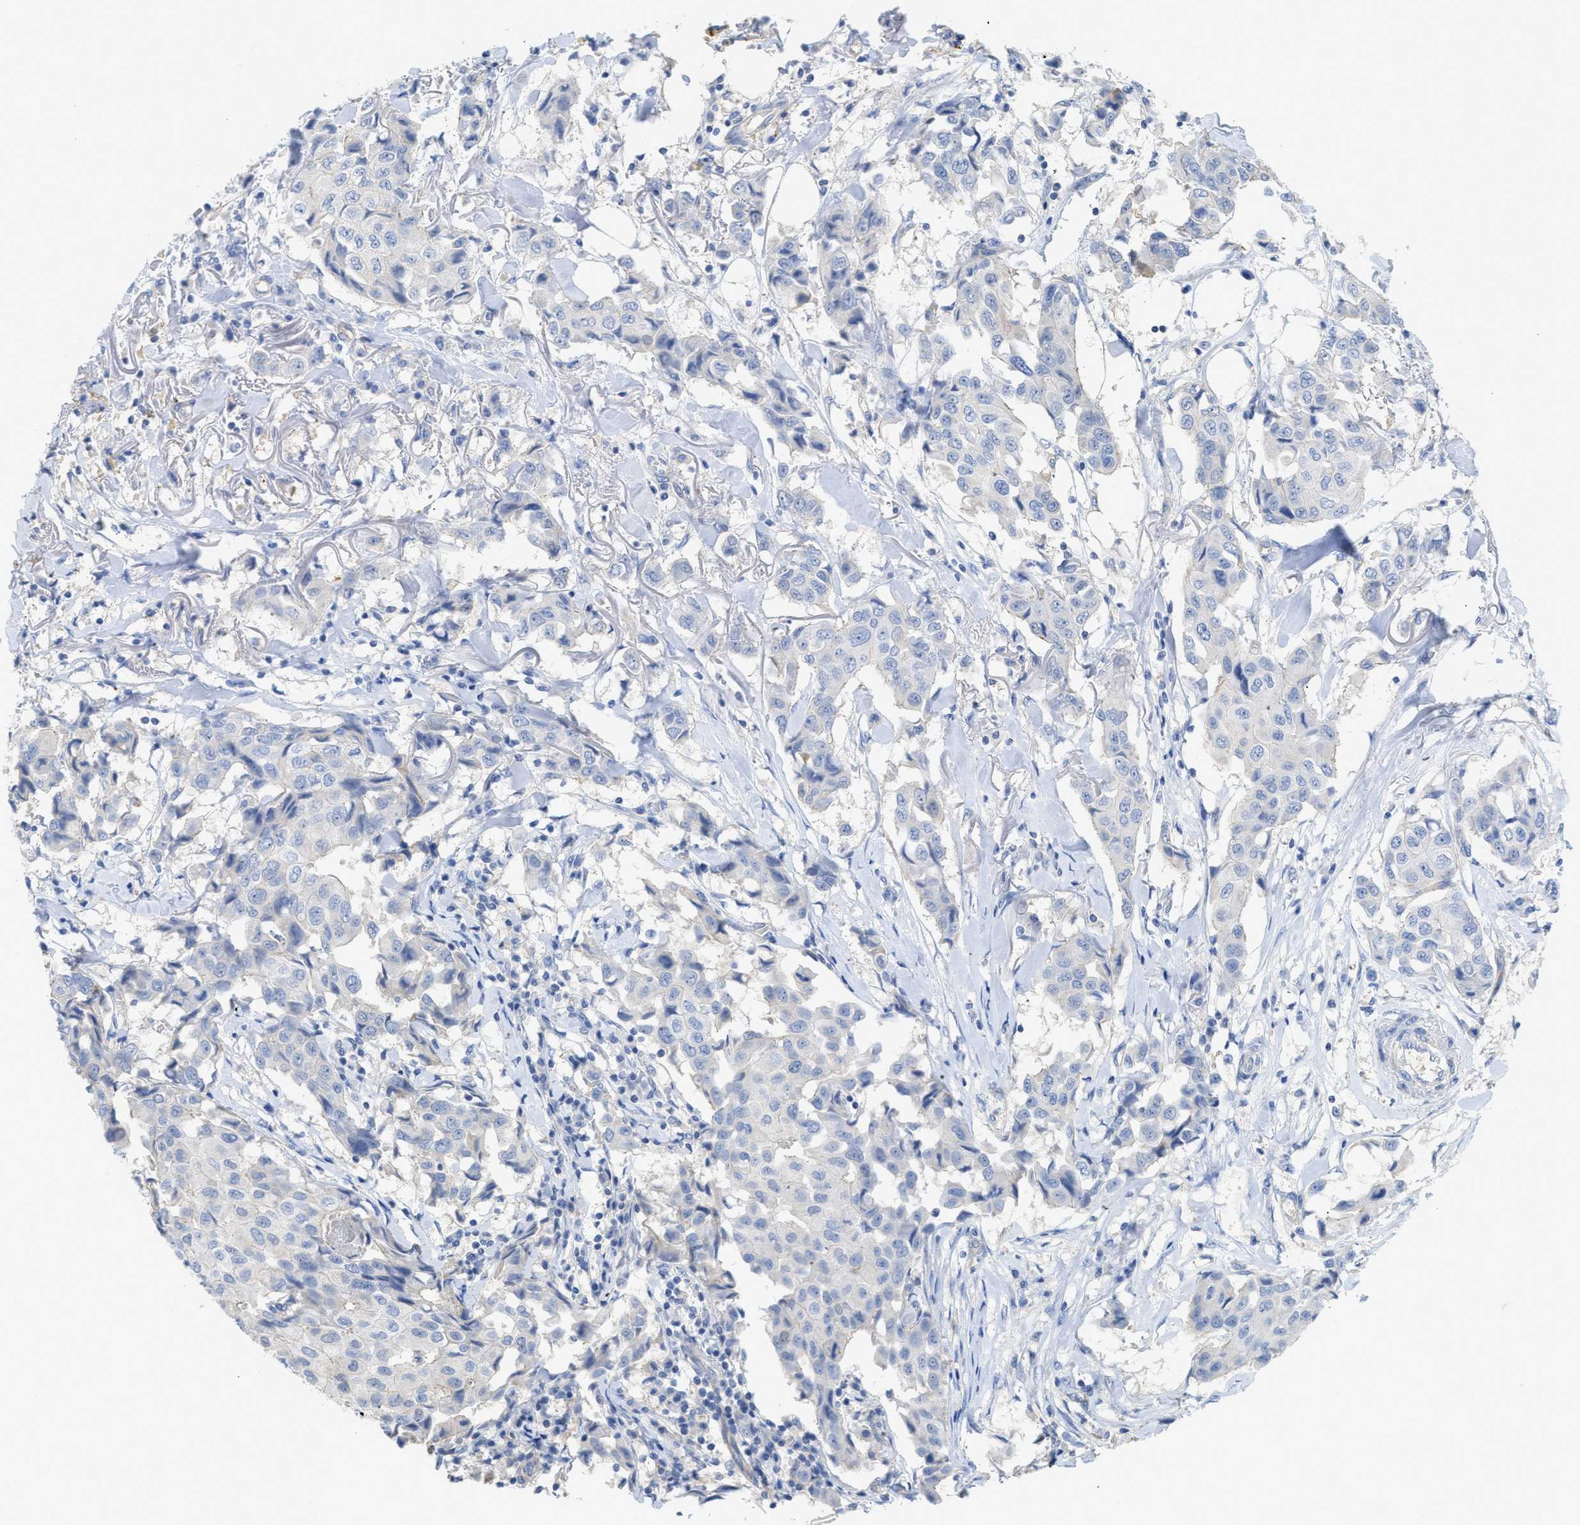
{"staining": {"intensity": "negative", "quantity": "none", "location": "none"}, "tissue": "breast cancer", "cell_type": "Tumor cells", "image_type": "cancer", "snomed": [{"axis": "morphology", "description": "Duct carcinoma"}, {"axis": "topography", "description": "Breast"}], "caption": "Human breast cancer (invasive ductal carcinoma) stained for a protein using immunohistochemistry demonstrates no expression in tumor cells.", "gene": "MYL3", "patient": {"sex": "female", "age": 80}}